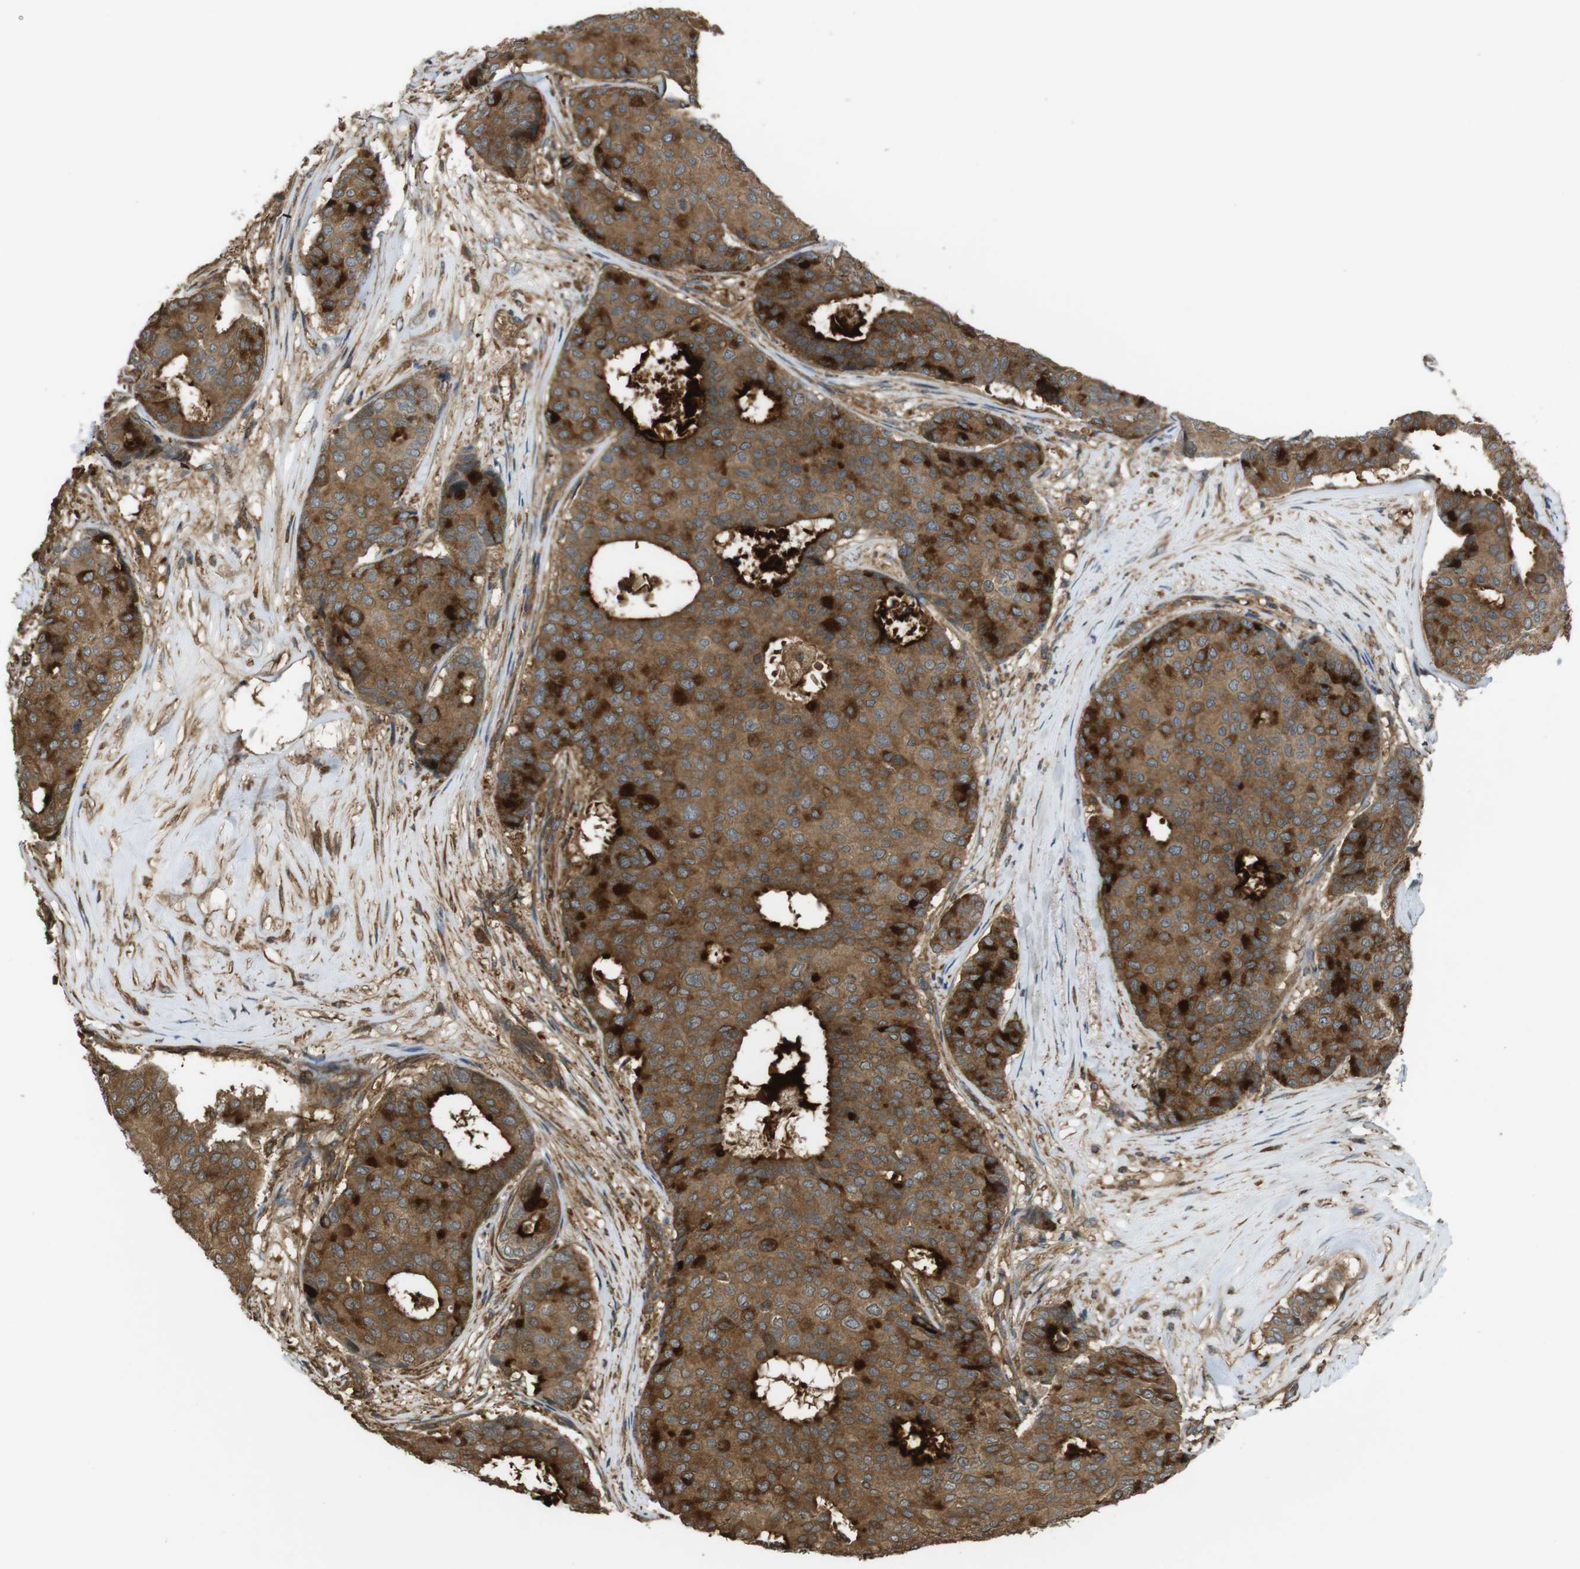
{"staining": {"intensity": "moderate", "quantity": ">75%", "location": "cytoplasmic/membranous"}, "tissue": "breast cancer", "cell_type": "Tumor cells", "image_type": "cancer", "snomed": [{"axis": "morphology", "description": "Duct carcinoma"}, {"axis": "topography", "description": "Breast"}], "caption": "An IHC photomicrograph of tumor tissue is shown. Protein staining in brown shows moderate cytoplasmic/membranous positivity in breast intraductal carcinoma within tumor cells.", "gene": "ARHGDIA", "patient": {"sex": "female", "age": 75}}